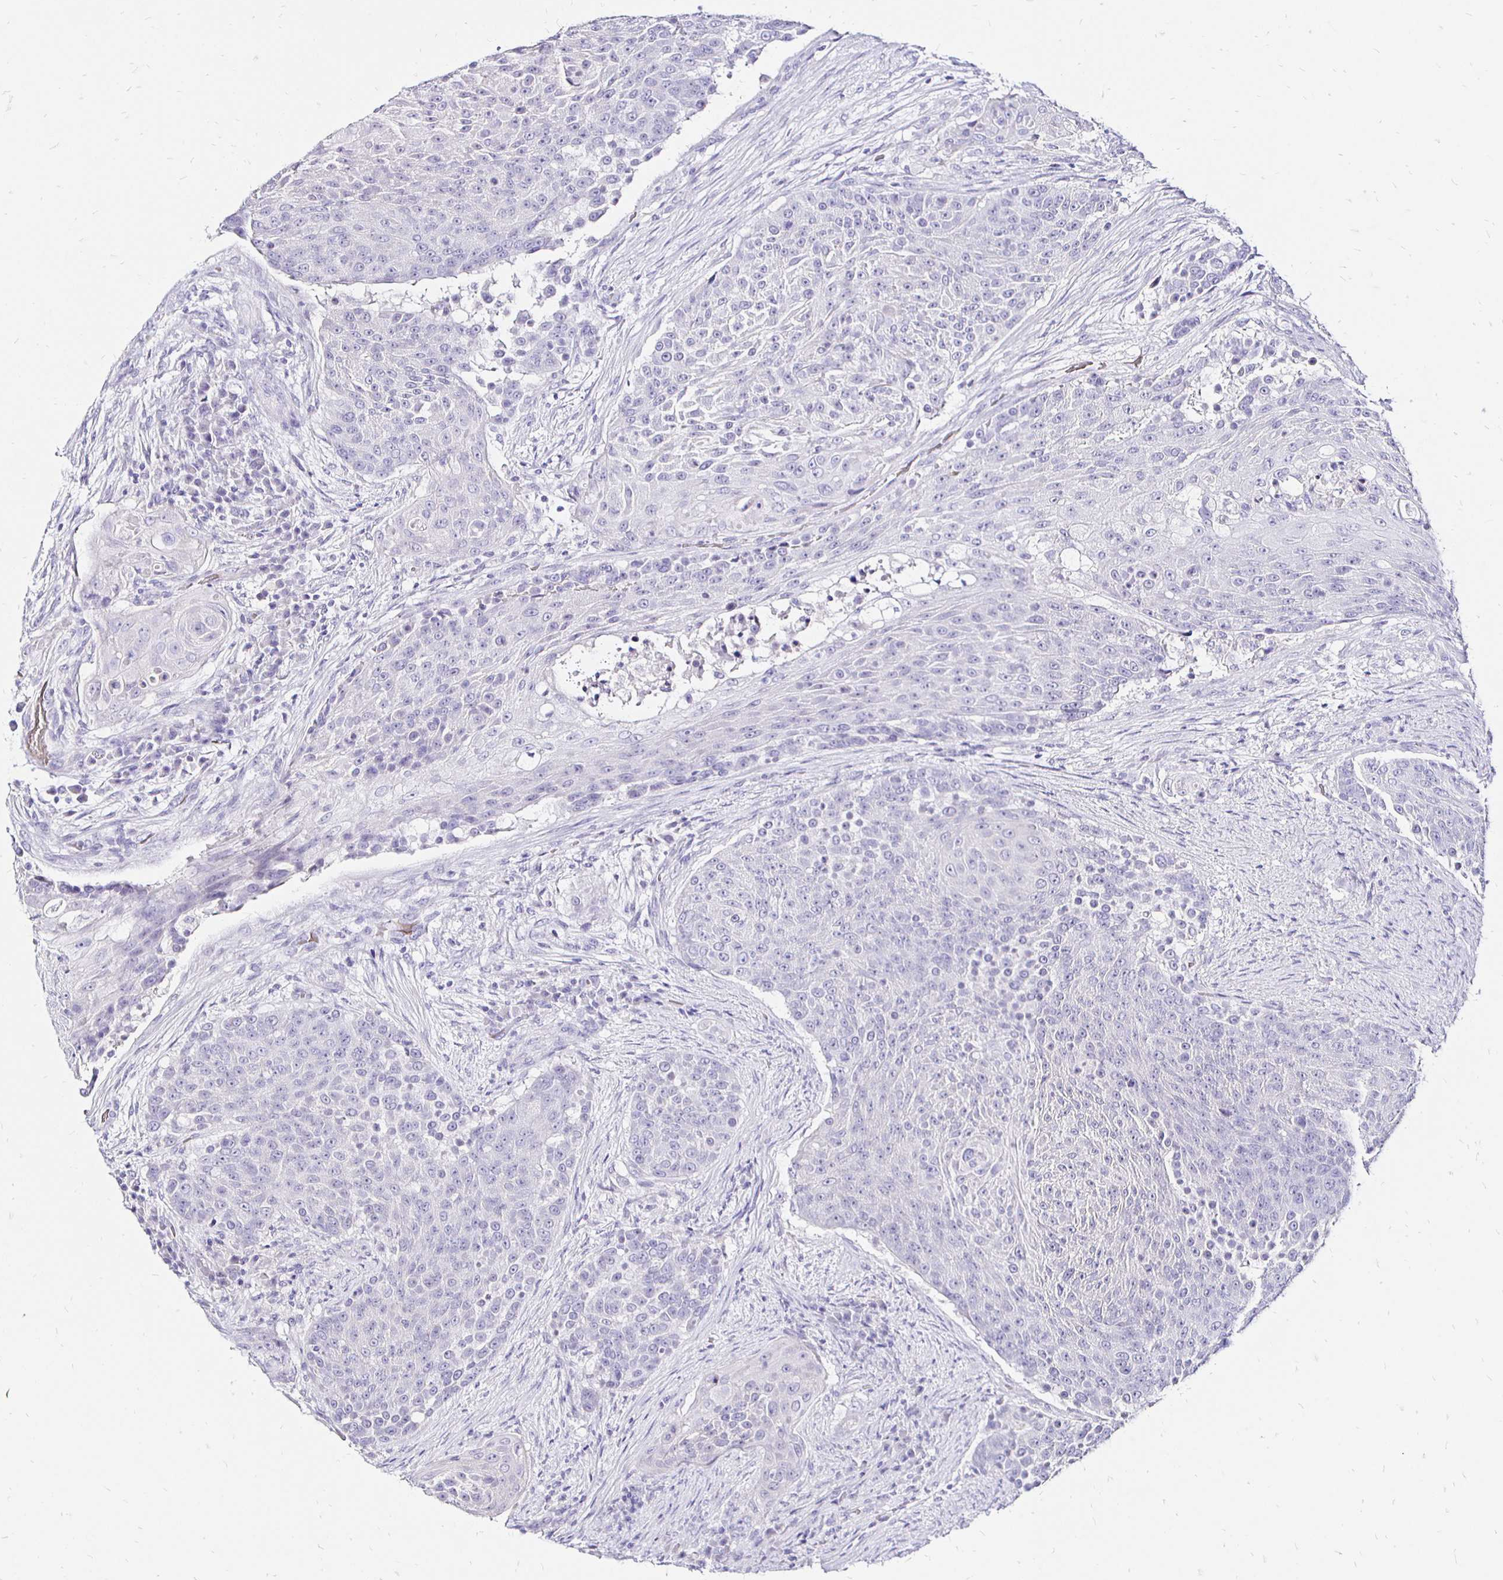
{"staining": {"intensity": "negative", "quantity": "none", "location": "none"}, "tissue": "urothelial cancer", "cell_type": "Tumor cells", "image_type": "cancer", "snomed": [{"axis": "morphology", "description": "Urothelial carcinoma, High grade"}, {"axis": "topography", "description": "Urinary bladder"}], "caption": "DAB immunohistochemical staining of urothelial cancer demonstrates no significant expression in tumor cells. Nuclei are stained in blue.", "gene": "IRGC", "patient": {"sex": "female", "age": 63}}